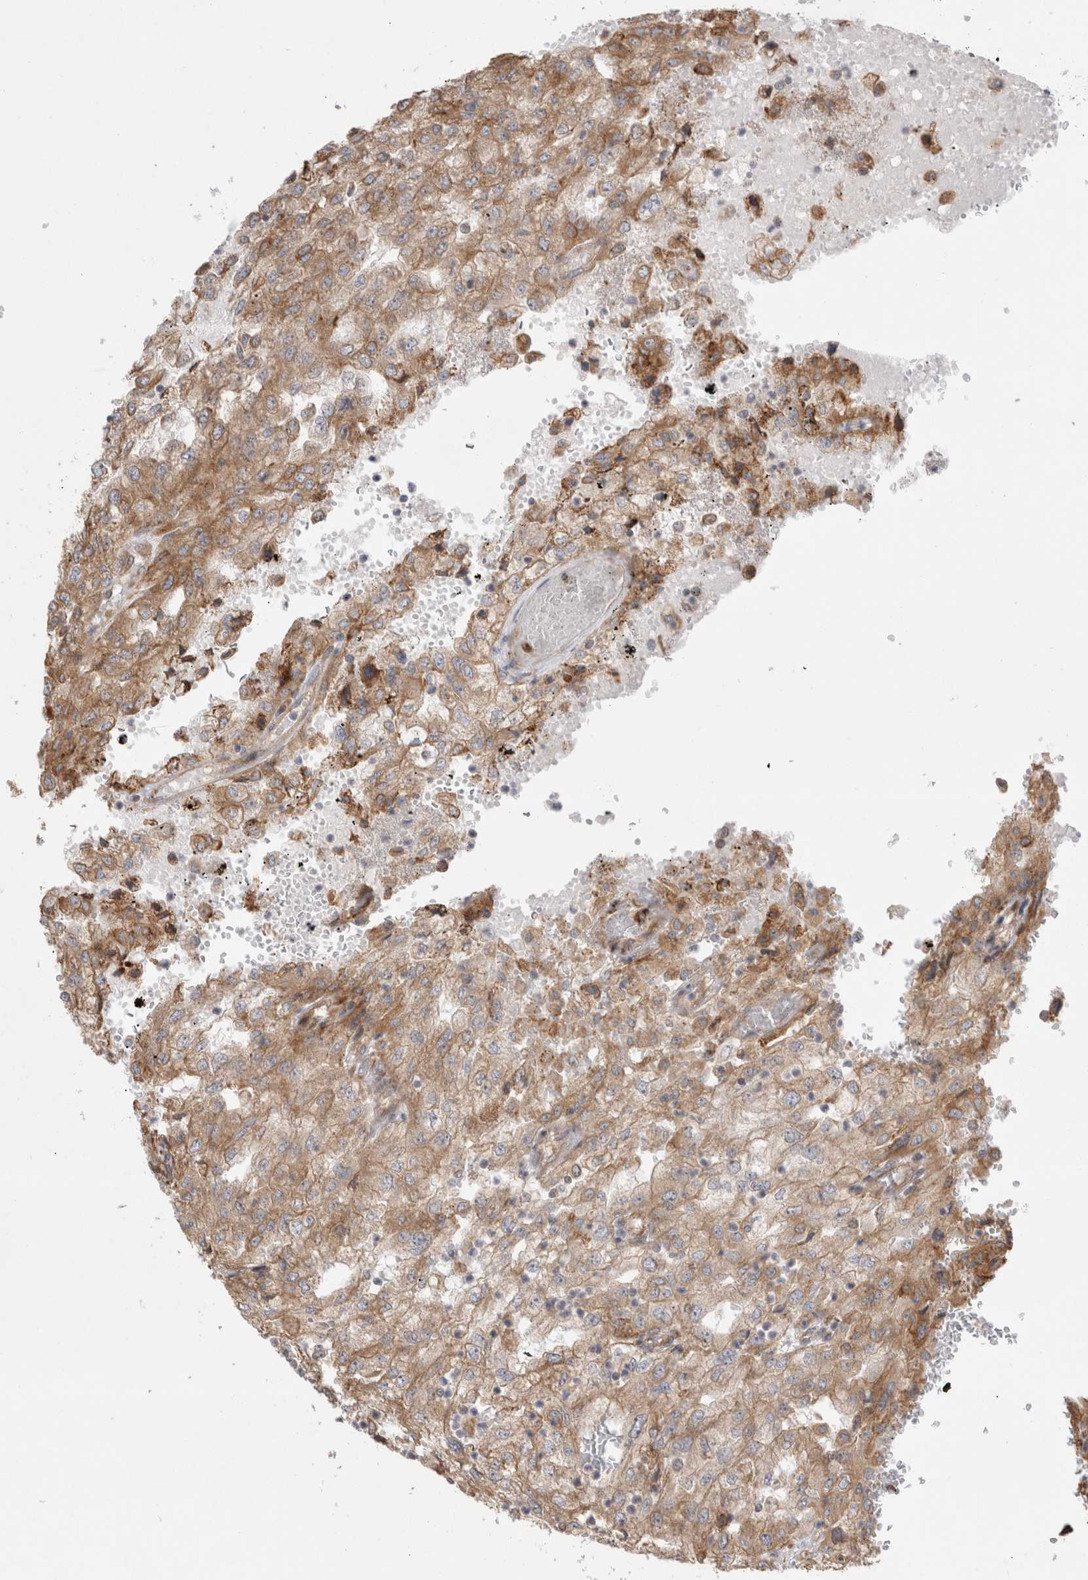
{"staining": {"intensity": "moderate", "quantity": ">75%", "location": "cytoplasmic/membranous"}, "tissue": "renal cancer", "cell_type": "Tumor cells", "image_type": "cancer", "snomed": [{"axis": "morphology", "description": "Adenocarcinoma, NOS"}, {"axis": "topography", "description": "Kidney"}], "caption": "There is medium levels of moderate cytoplasmic/membranous positivity in tumor cells of renal cancer (adenocarcinoma), as demonstrated by immunohistochemical staining (brown color).", "gene": "PDCD10", "patient": {"sex": "female", "age": 54}}